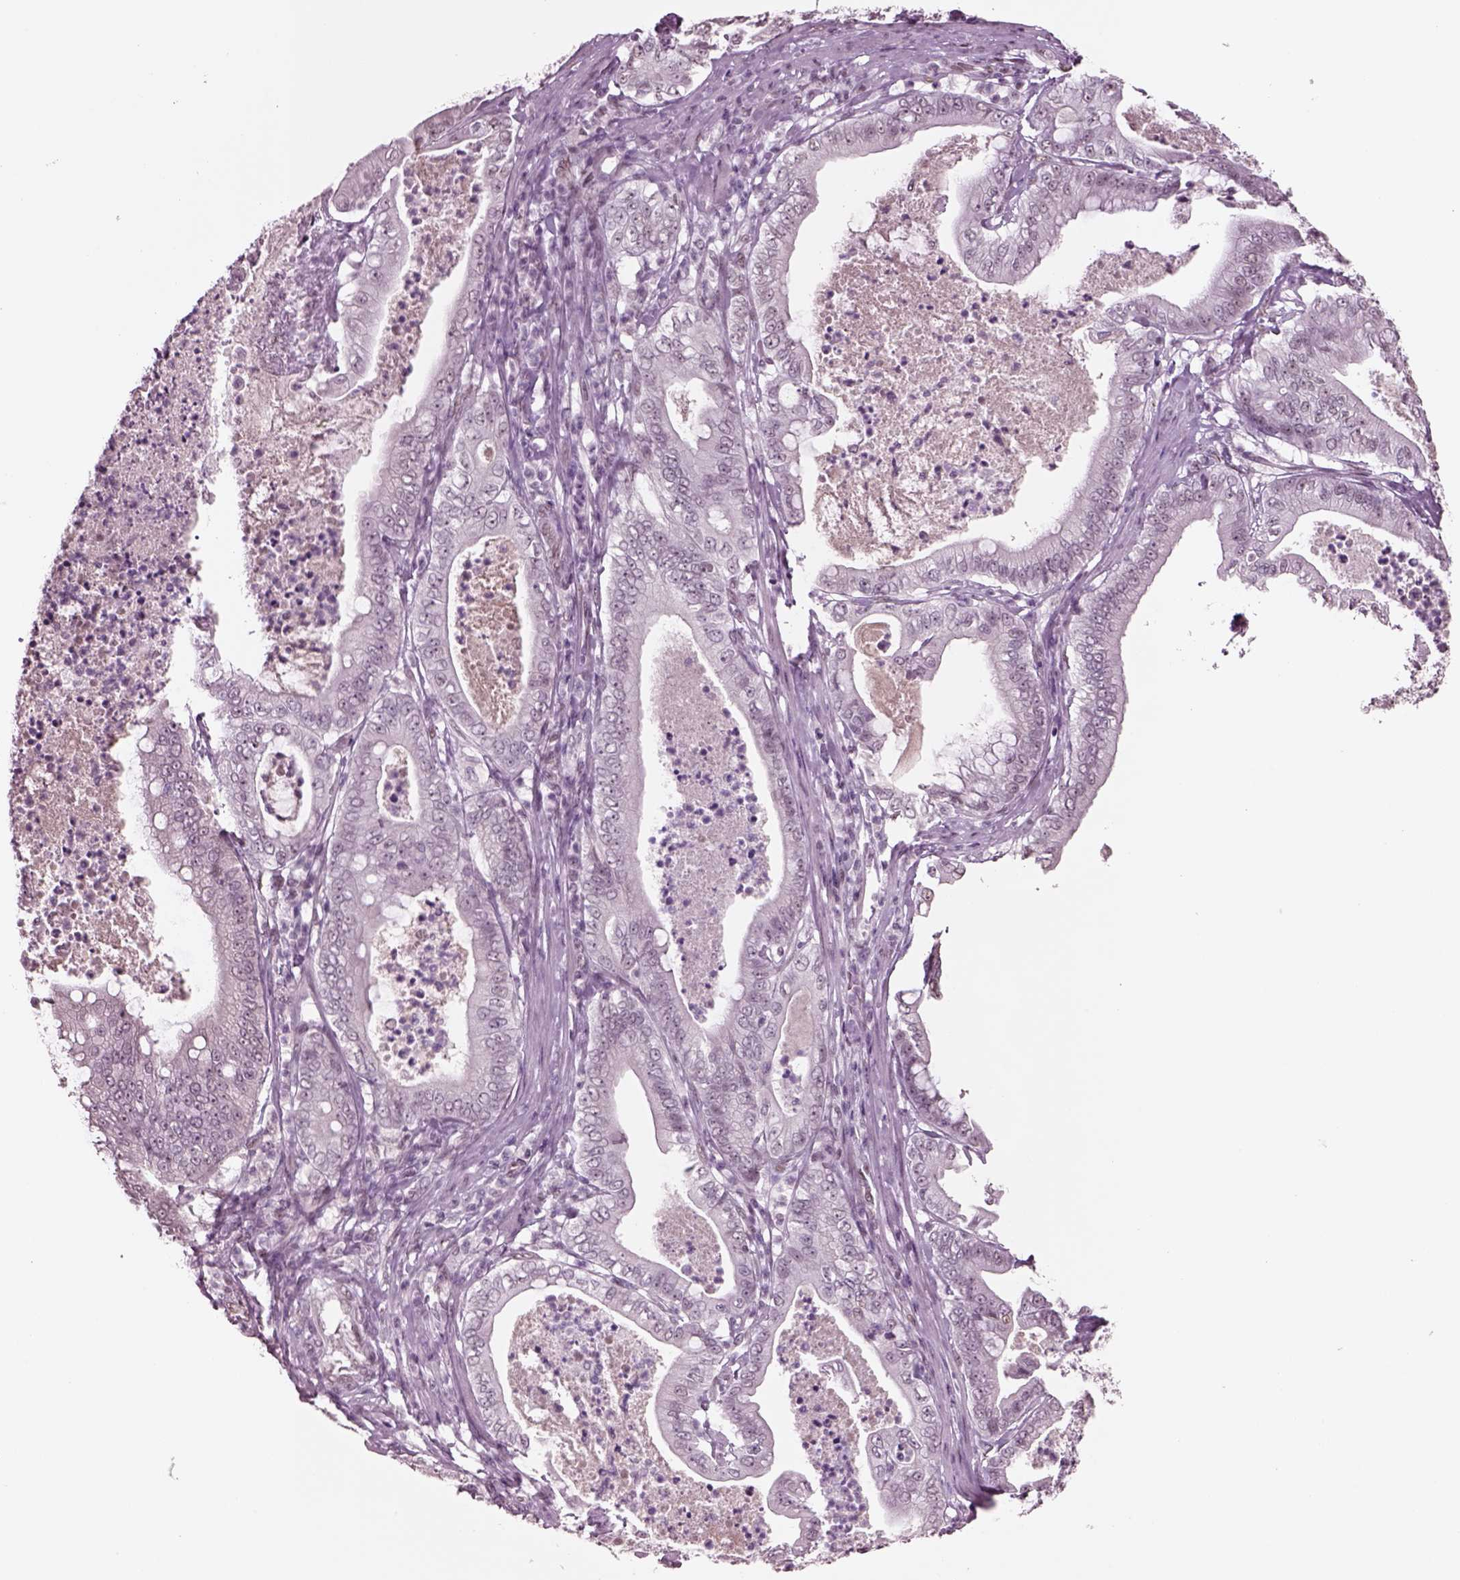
{"staining": {"intensity": "negative", "quantity": "none", "location": "none"}, "tissue": "pancreatic cancer", "cell_type": "Tumor cells", "image_type": "cancer", "snomed": [{"axis": "morphology", "description": "Adenocarcinoma, NOS"}, {"axis": "topography", "description": "Pancreas"}], "caption": "Histopathology image shows no significant protein expression in tumor cells of pancreatic adenocarcinoma. (Brightfield microscopy of DAB IHC at high magnification).", "gene": "SEPHS1", "patient": {"sex": "male", "age": 71}}